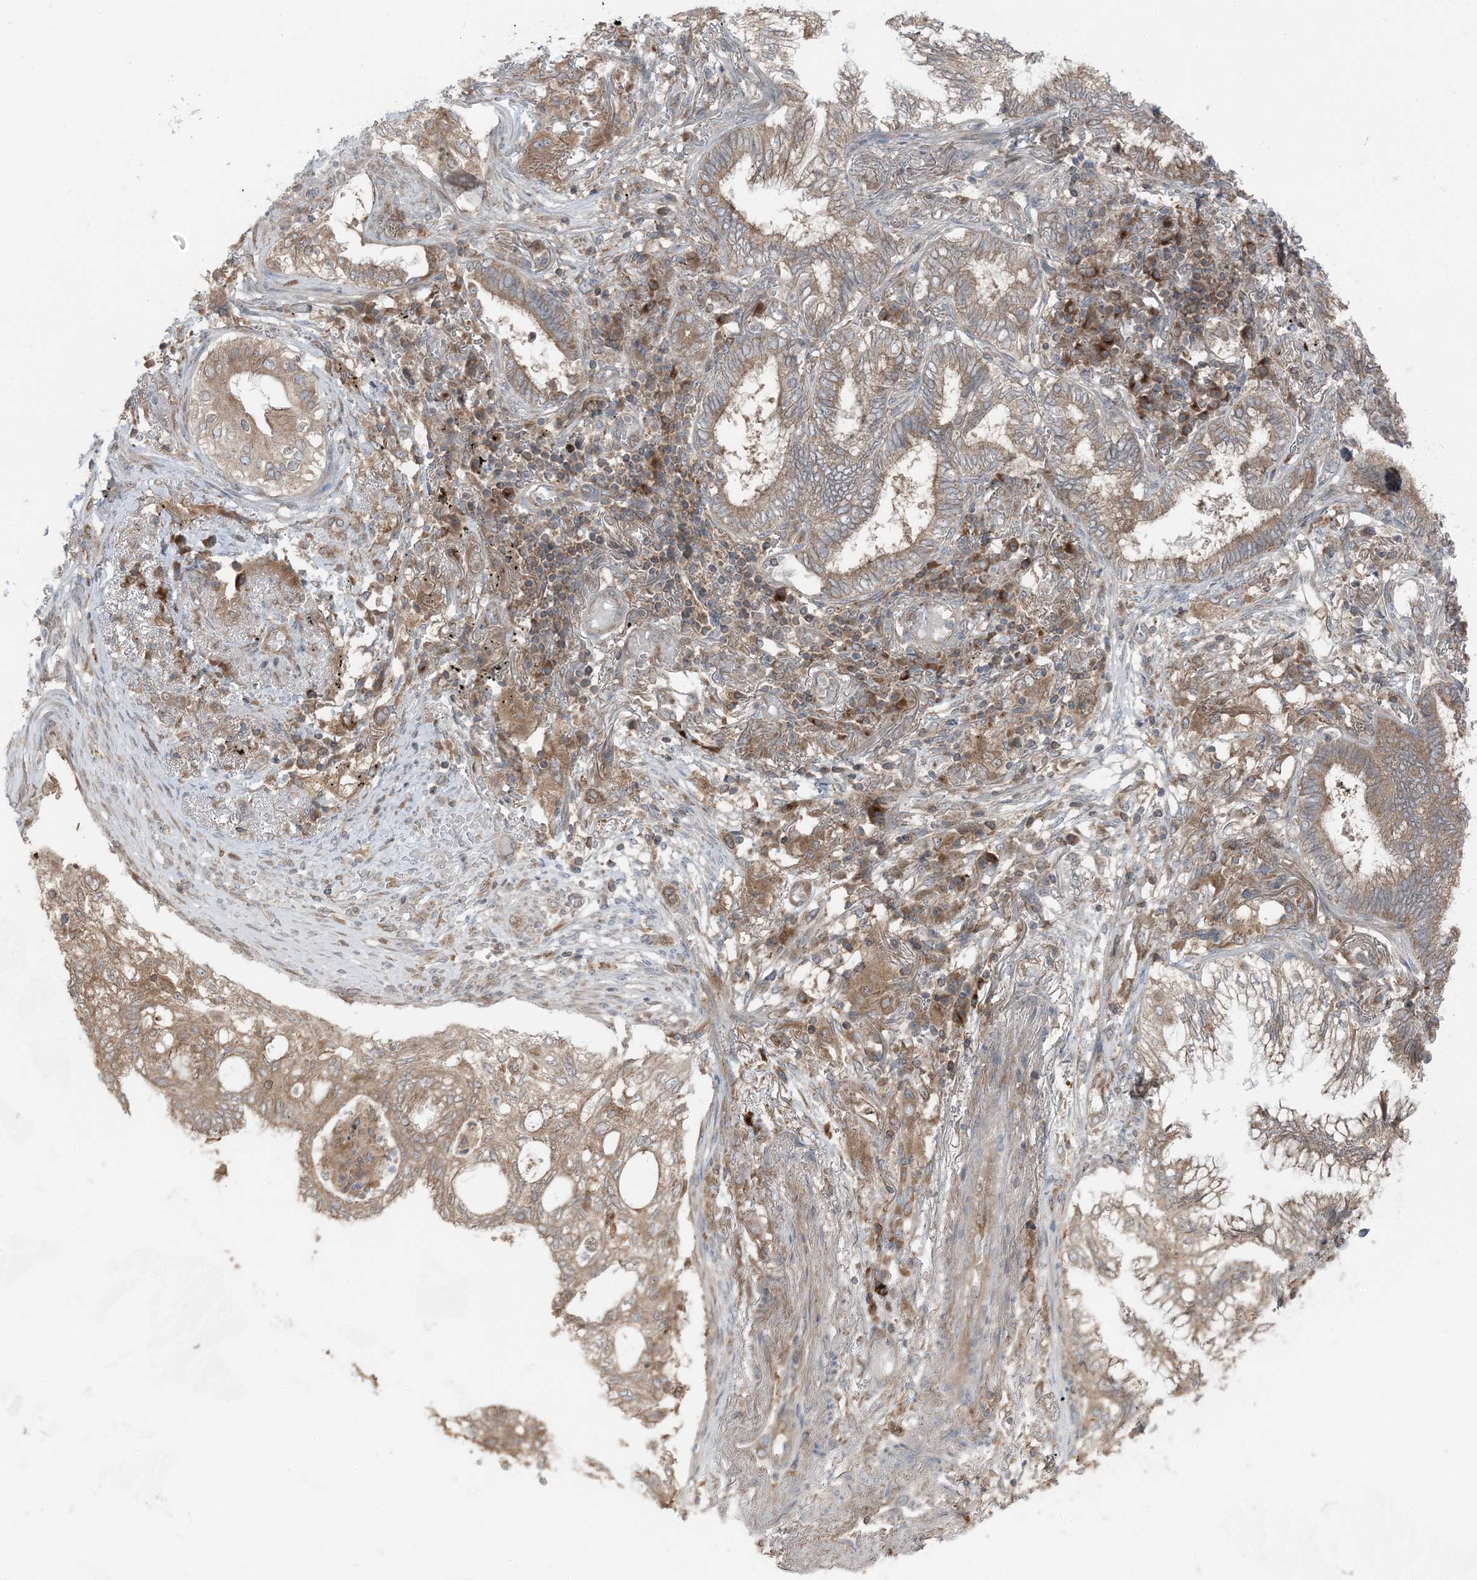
{"staining": {"intensity": "moderate", "quantity": "25%-75%", "location": "cytoplasmic/membranous"}, "tissue": "lung cancer", "cell_type": "Tumor cells", "image_type": "cancer", "snomed": [{"axis": "morphology", "description": "Adenocarcinoma, NOS"}, {"axis": "topography", "description": "Lung"}], "caption": "Moderate cytoplasmic/membranous staining is seen in about 25%-75% of tumor cells in lung cancer.", "gene": "RAB3GAP1", "patient": {"sex": "female", "age": 70}}